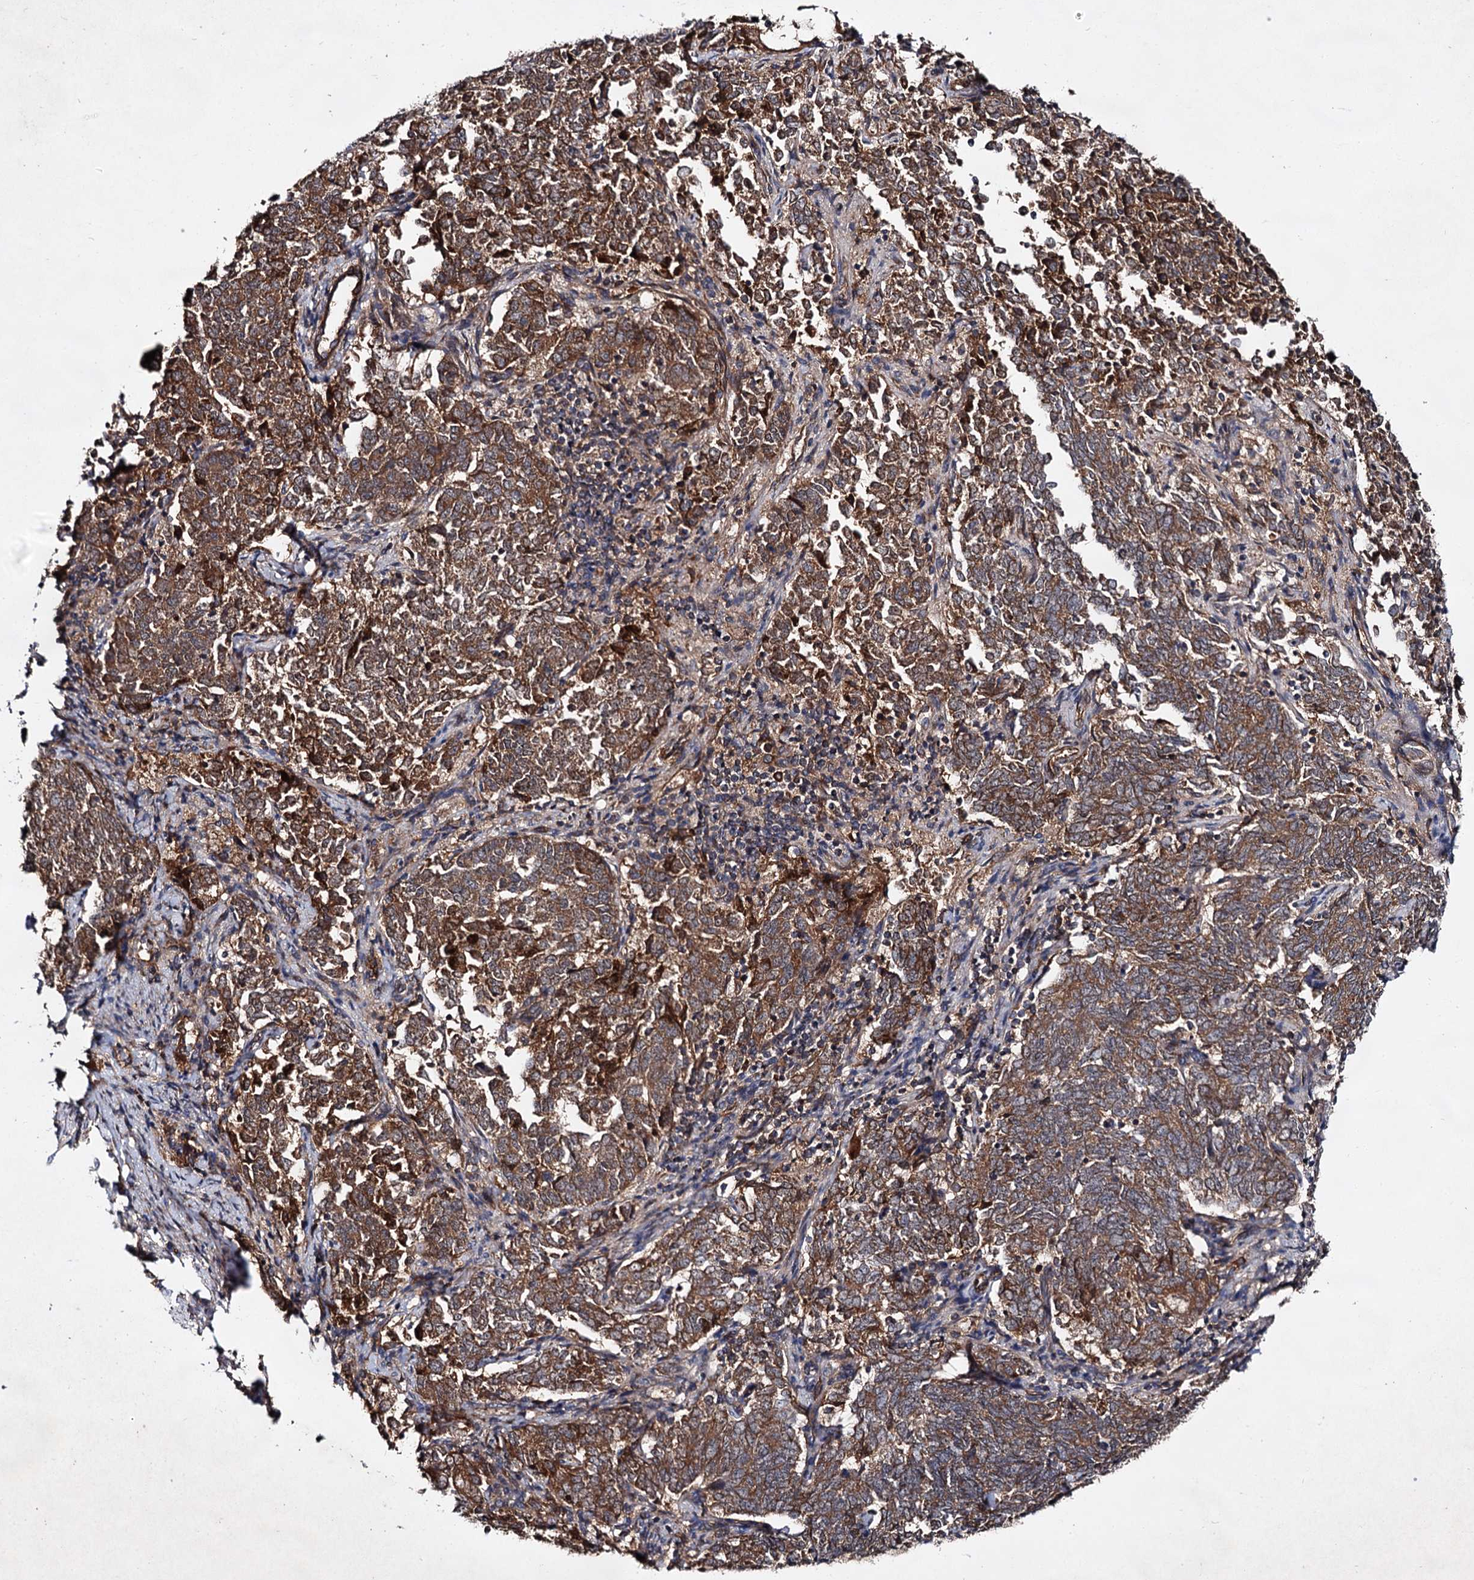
{"staining": {"intensity": "moderate", "quantity": ">75%", "location": "cytoplasmic/membranous"}, "tissue": "endometrial cancer", "cell_type": "Tumor cells", "image_type": "cancer", "snomed": [{"axis": "morphology", "description": "Adenocarcinoma, NOS"}, {"axis": "topography", "description": "Endometrium"}], "caption": "The immunohistochemical stain shows moderate cytoplasmic/membranous staining in tumor cells of endometrial cancer (adenocarcinoma) tissue.", "gene": "TEX9", "patient": {"sex": "female", "age": 80}}